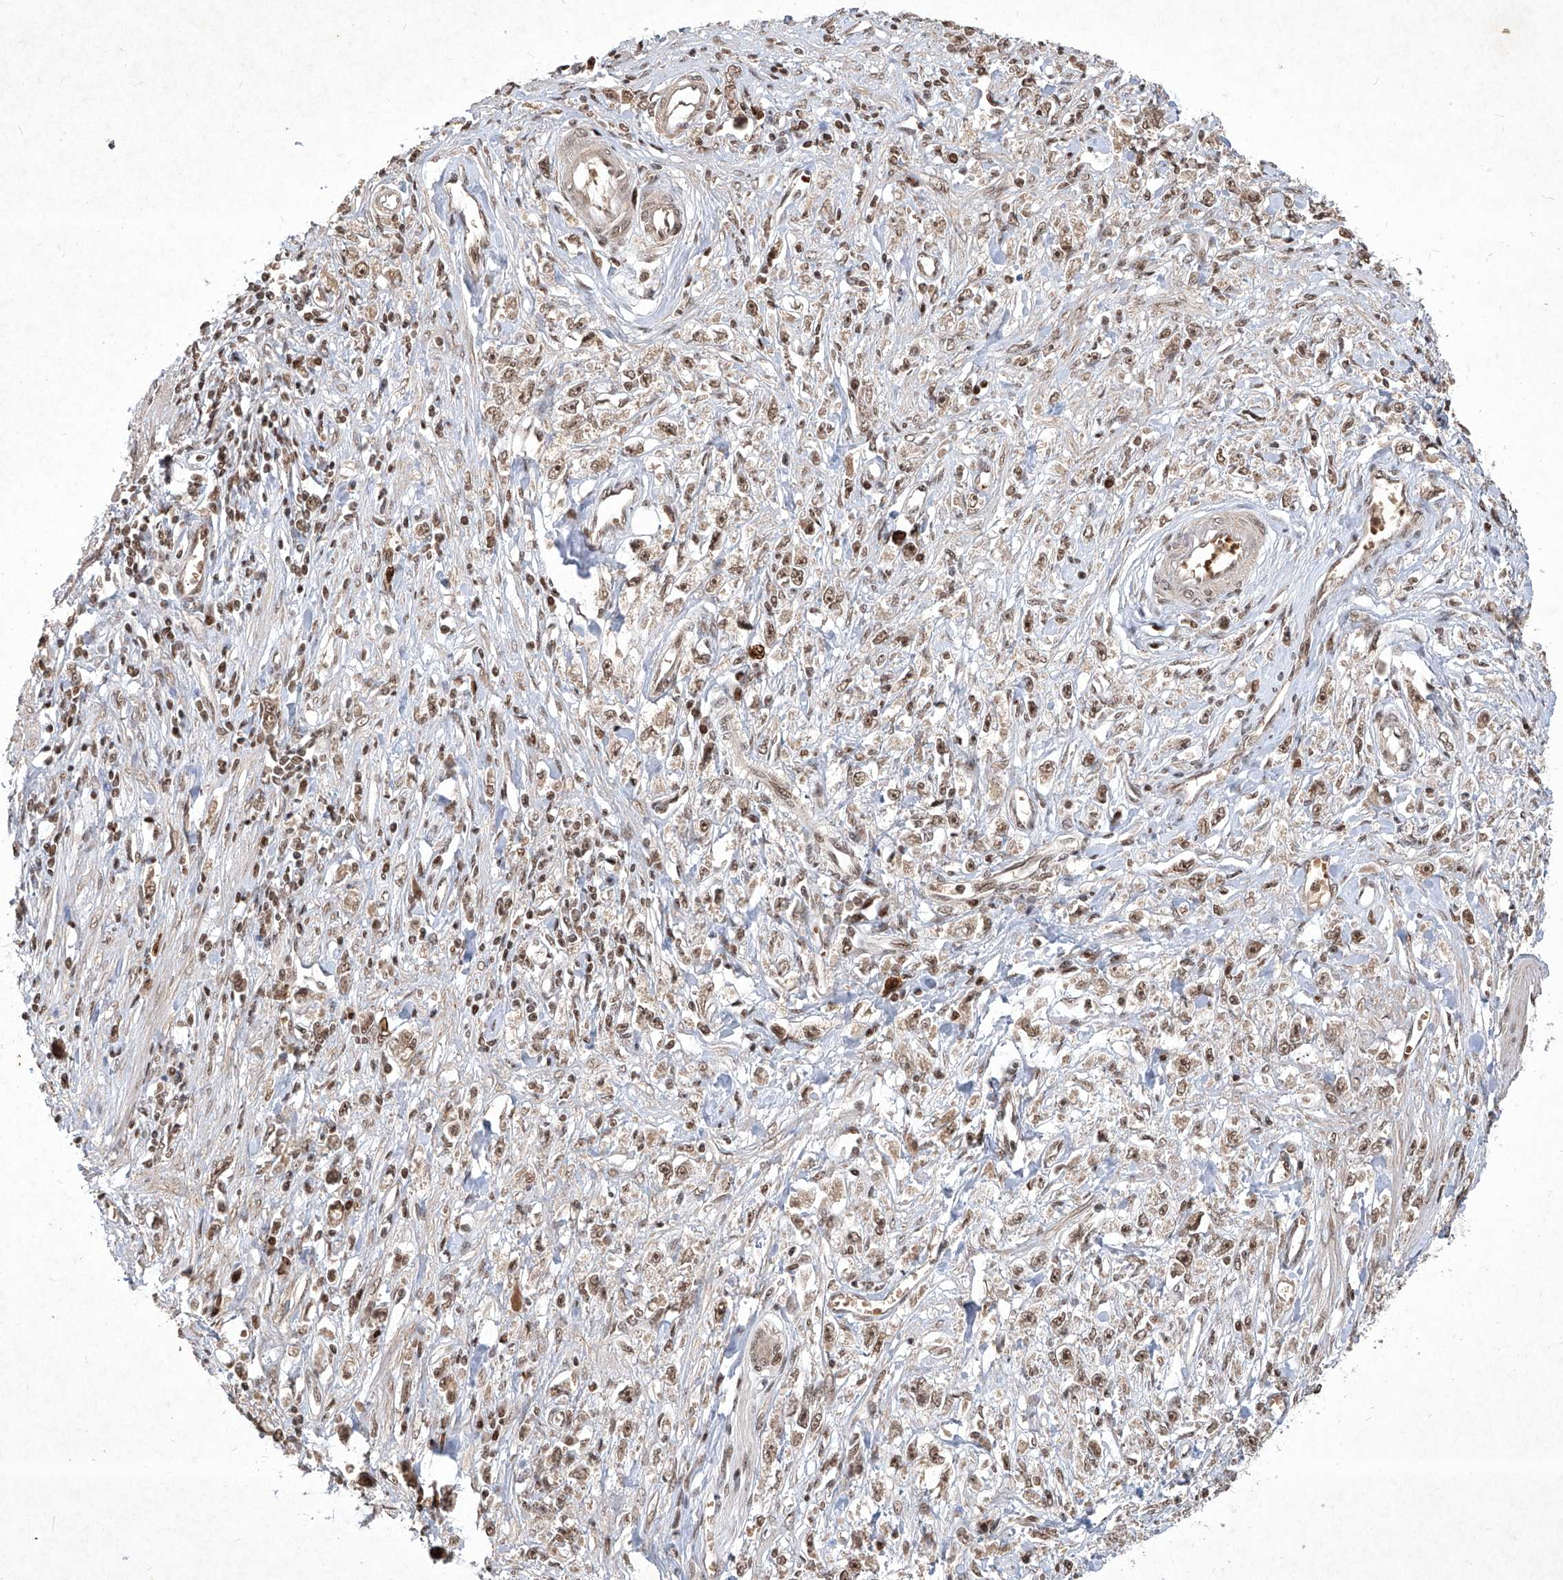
{"staining": {"intensity": "moderate", "quantity": ">75%", "location": "nuclear"}, "tissue": "stomach cancer", "cell_type": "Tumor cells", "image_type": "cancer", "snomed": [{"axis": "morphology", "description": "Adenocarcinoma, NOS"}, {"axis": "topography", "description": "Stomach"}], "caption": "The image demonstrates immunohistochemical staining of adenocarcinoma (stomach). There is moderate nuclear positivity is appreciated in approximately >75% of tumor cells.", "gene": "IRF2", "patient": {"sex": "female", "age": 59}}